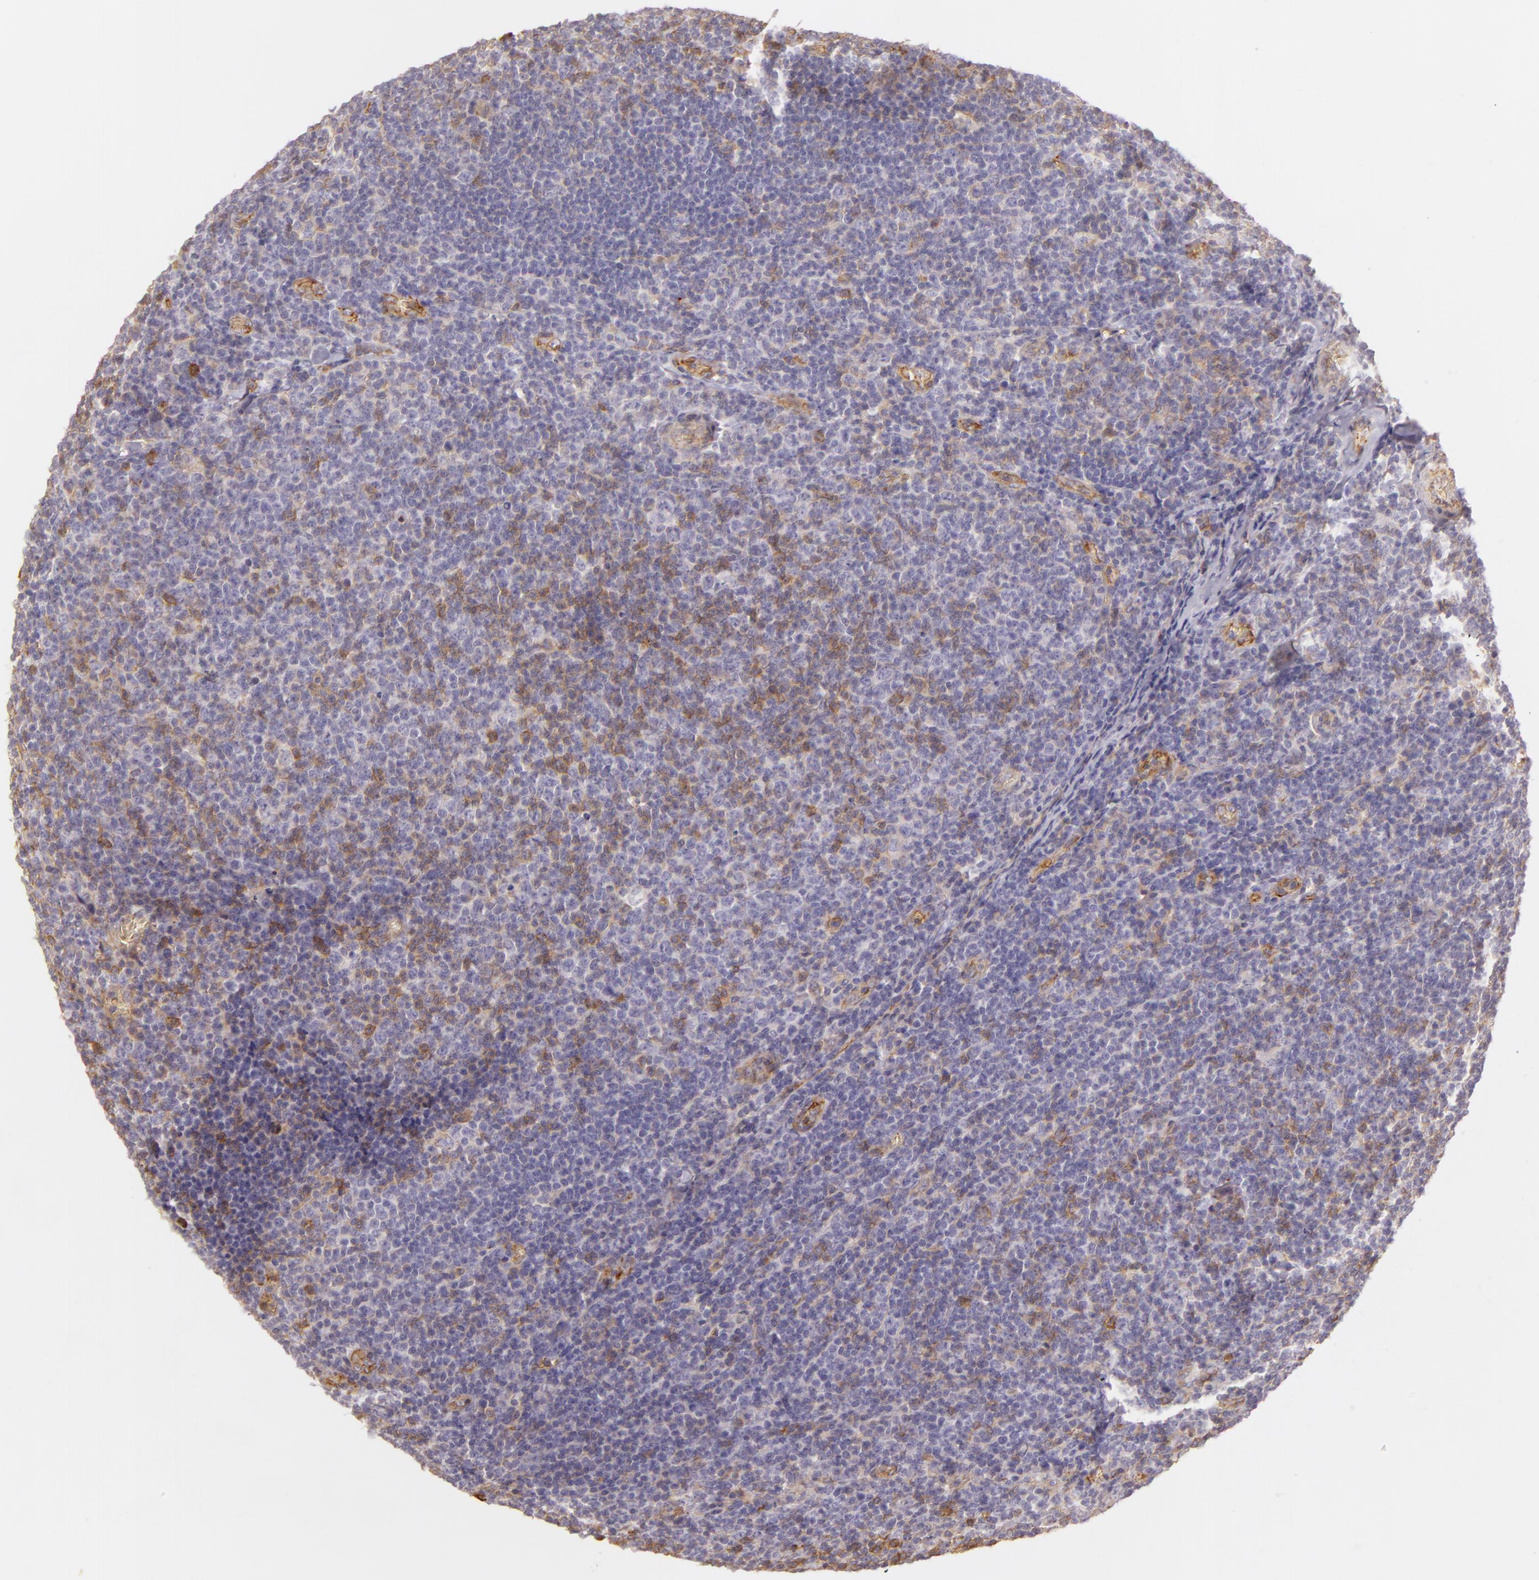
{"staining": {"intensity": "negative", "quantity": "none", "location": "none"}, "tissue": "lymphoma", "cell_type": "Tumor cells", "image_type": "cancer", "snomed": [{"axis": "morphology", "description": "Malignant lymphoma, non-Hodgkin's type, Low grade"}, {"axis": "topography", "description": "Lymph node"}], "caption": "This is an IHC histopathology image of human lymphoma. There is no staining in tumor cells.", "gene": "CD59", "patient": {"sex": "male", "age": 74}}